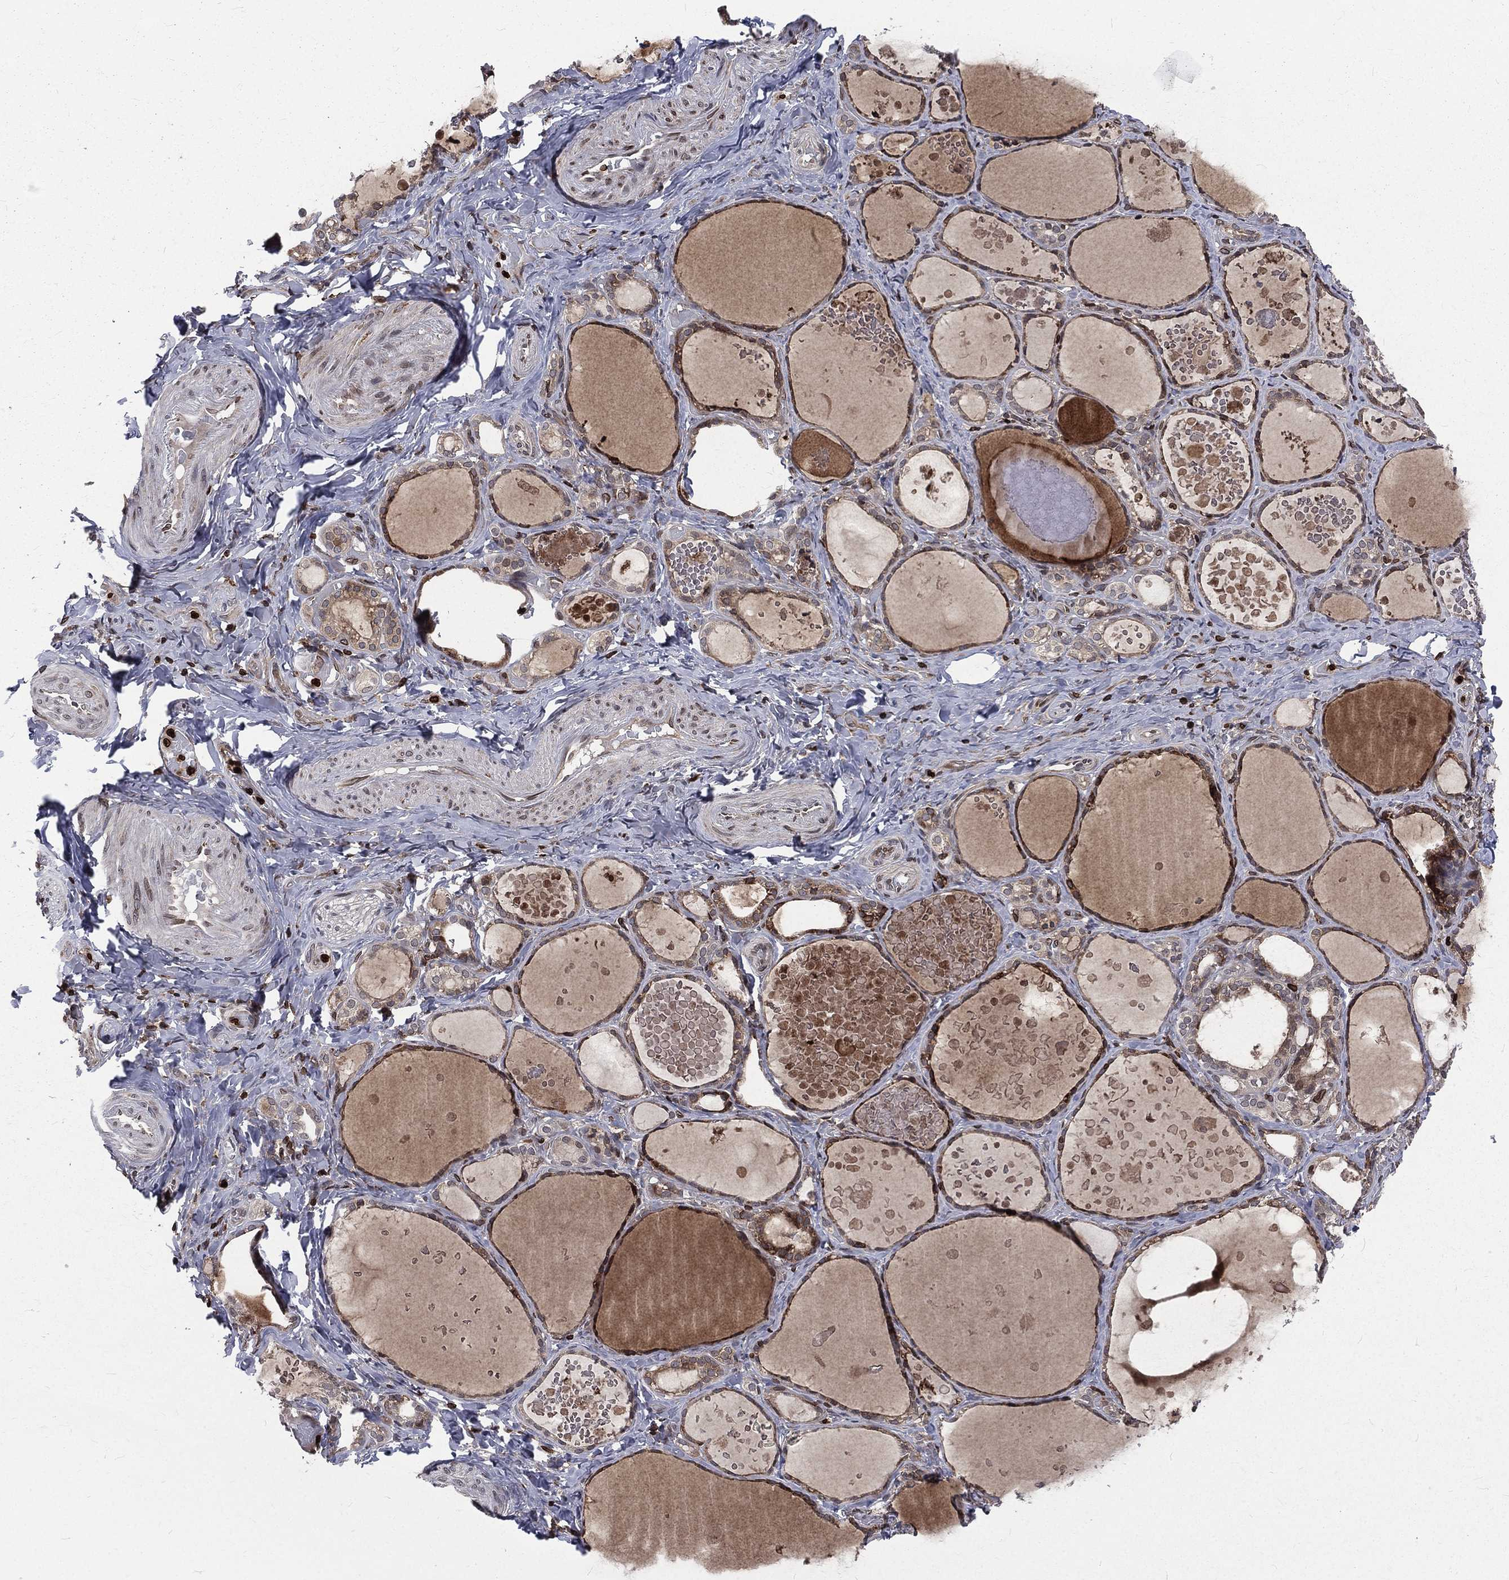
{"staining": {"intensity": "moderate", "quantity": ">75%", "location": "cytoplasmic/membranous"}, "tissue": "thyroid gland", "cell_type": "Glandular cells", "image_type": "normal", "snomed": [{"axis": "morphology", "description": "Normal tissue, NOS"}, {"axis": "topography", "description": "Thyroid gland"}], "caption": "This image displays immunohistochemistry (IHC) staining of normal human thyroid gland, with medium moderate cytoplasmic/membranous staining in about >75% of glandular cells.", "gene": "LBR", "patient": {"sex": "female", "age": 56}}